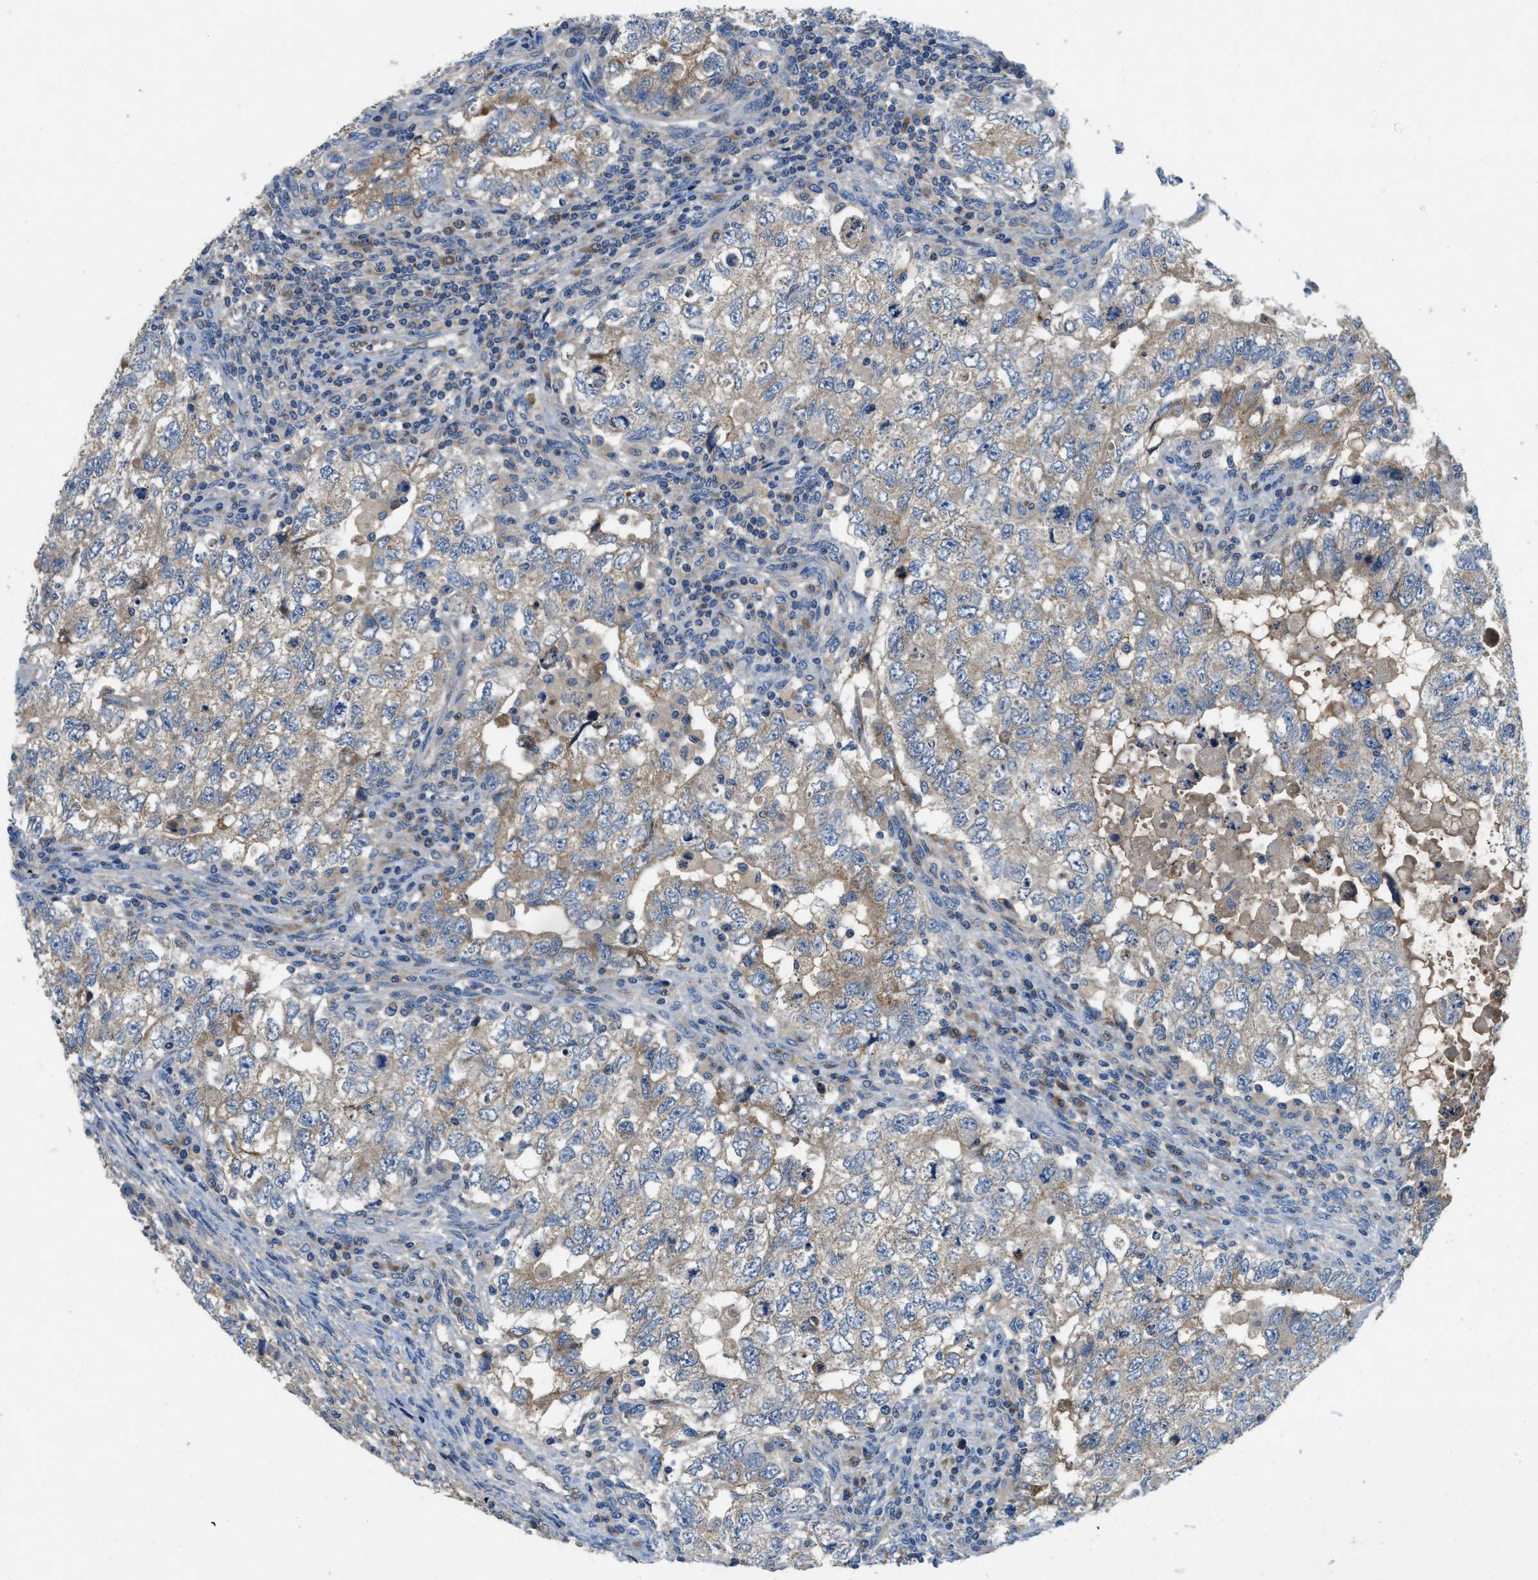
{"staining": {"intensity": "weak", "quantity": ">75%", "location": "cytoplasmic/membranous"}, "tissue": "testis cancer", "cell_type": "Tumor cells", "image_type": "cancer", "snomed": [{"axis": "morphology", "description": "Carcinoma, Embryonal, NOS"}, {"axis": "topography", "description": "Testis"}], "caption": "Immunohistochemistry (DAB) staining of testis cancer (embryonal carcinoma) exhibits weak cytoplasmic/membranous protein staining in about >75% of tumor cells. (Brightfield microscopy of DAB IHC at high magnification).", "gene": "PNKD", "patient": {"sex": "male", "age": 36}}